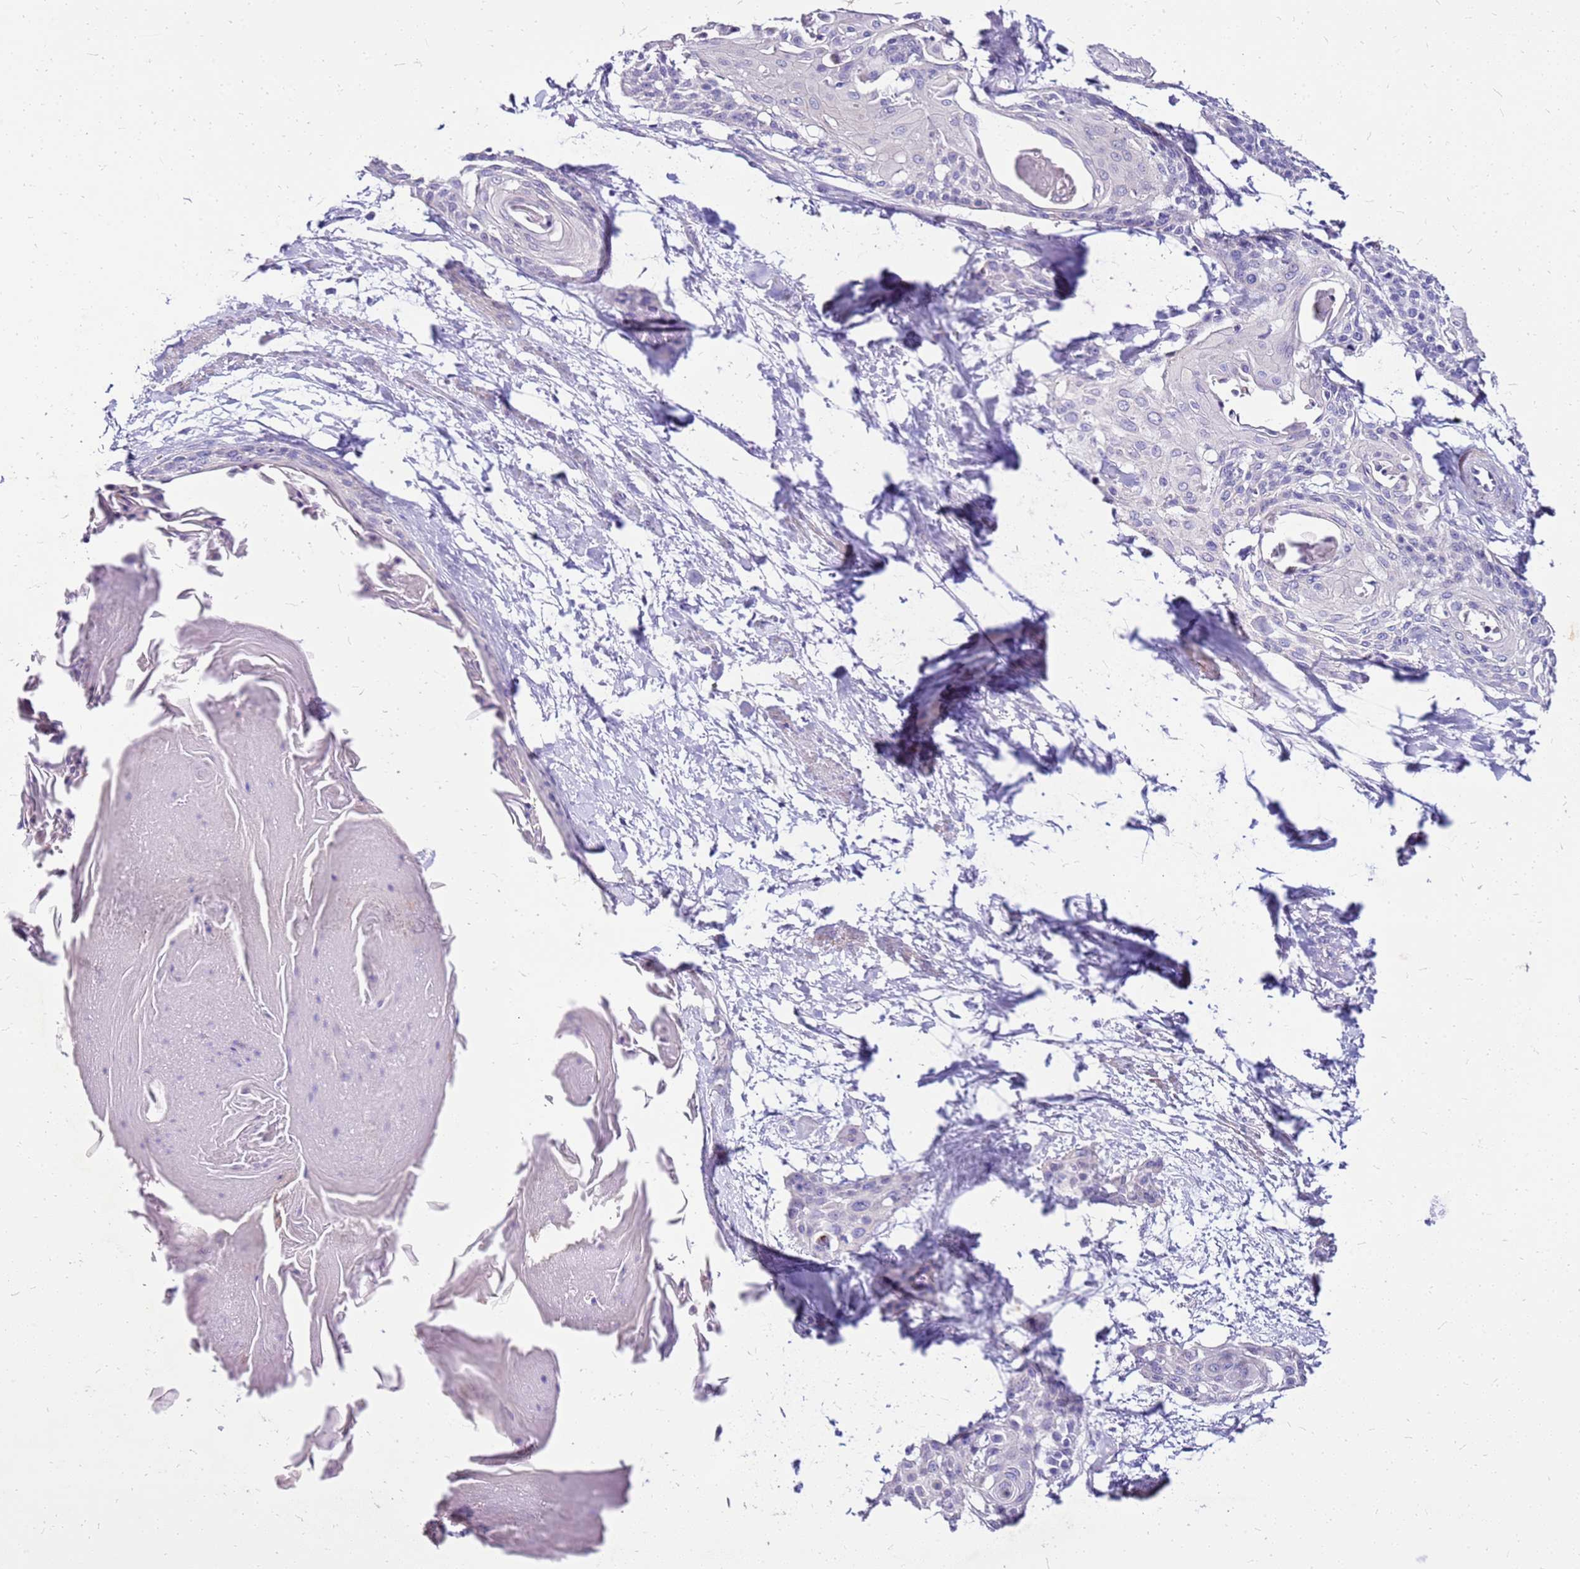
{"staining": {"intensity": "negative", "quantity": "none", "location": "none"}, "tissue": "cervical cancer", "cell_type": "Tumor cells", "image_type": "cancer", "snomed": [{"axis": "morphology", "description": "Squamous cell carcinoma, NOS"}, {"axis": "topography", "description": "Cervix"}], "caption": "The micrograph displays no staining of tumor cells in cervical squamous cell carcinoma.", "gene": "DCDC2B", "patient": {"sex": "female", "age": 57}}